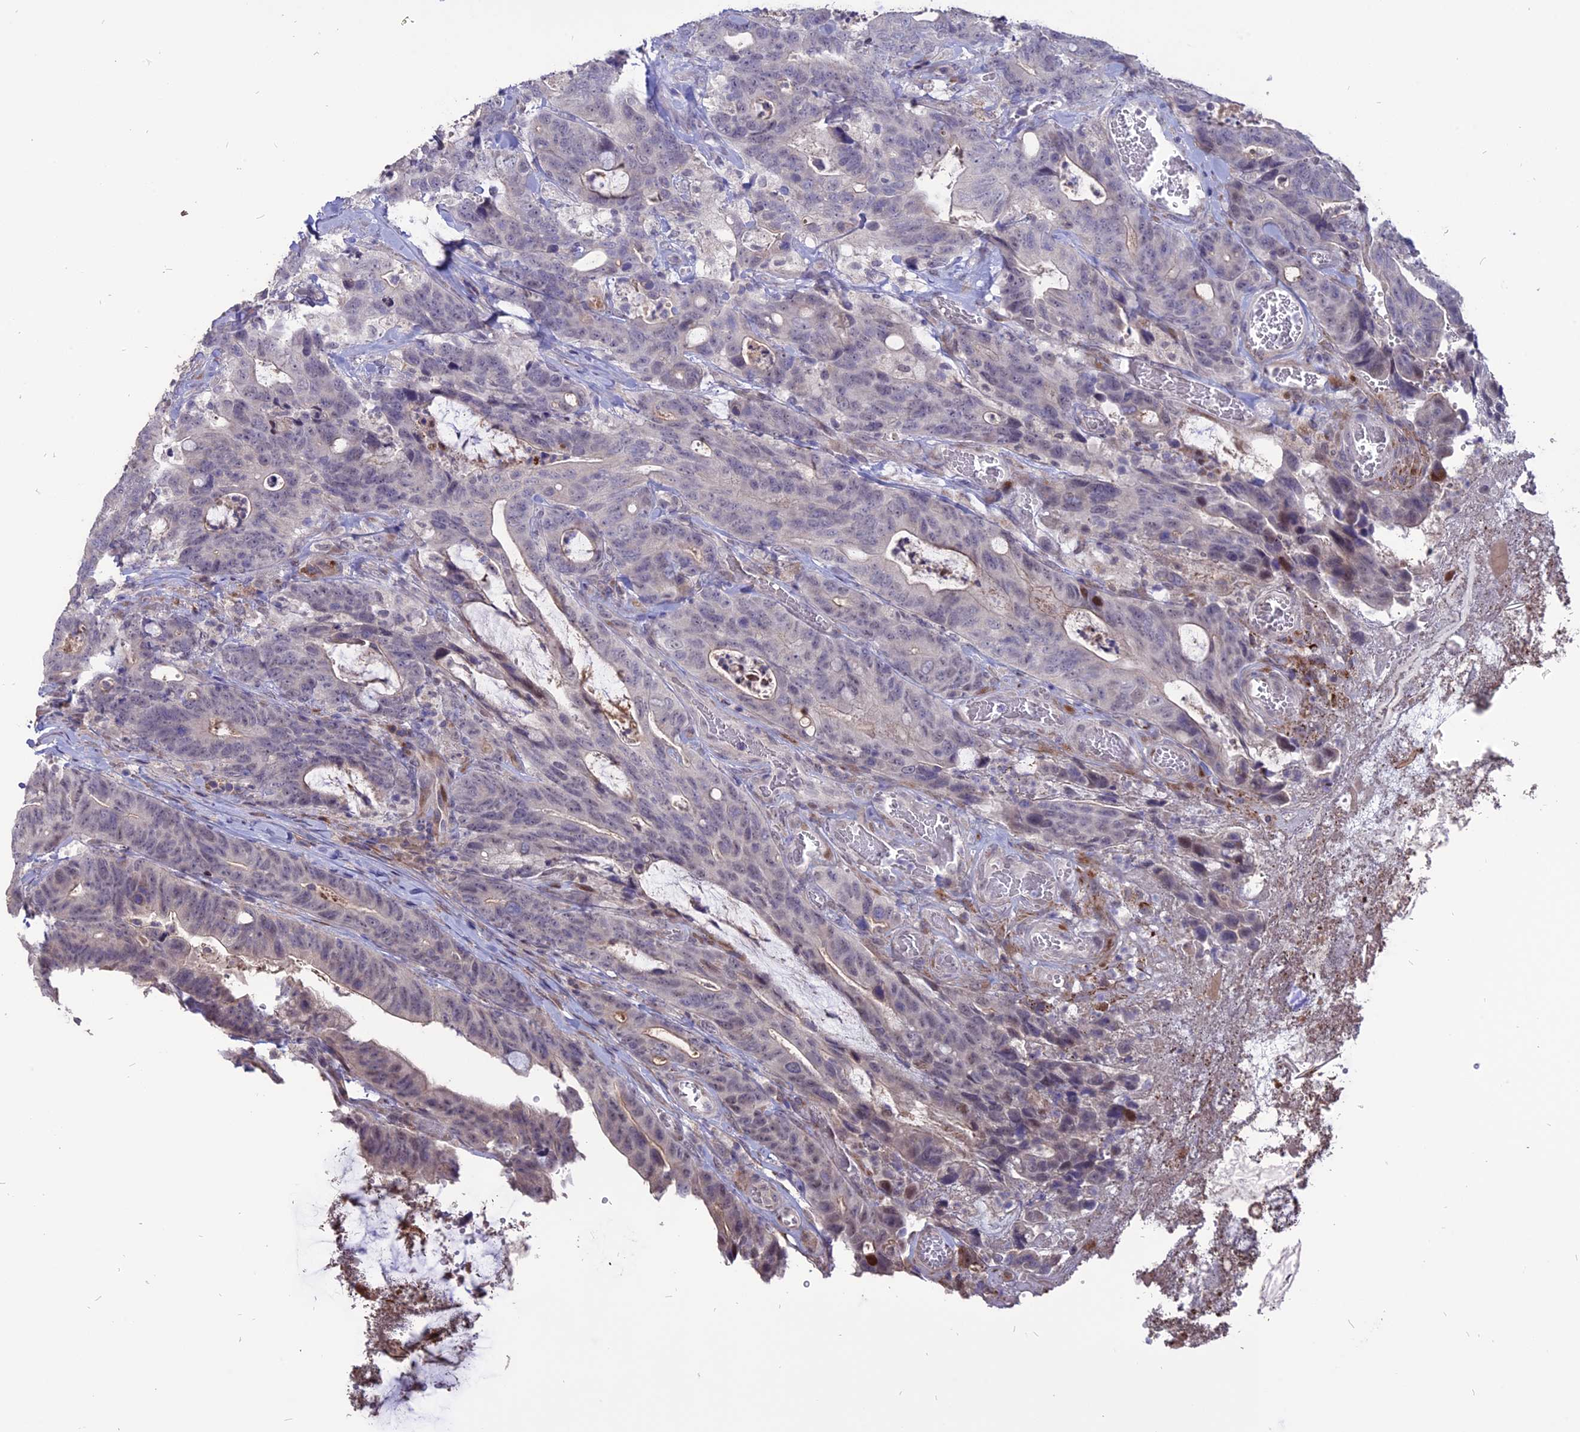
{"staining": {"intensity": "negative", "quantity": "none", "location": "none"}, "tissue": "colorectal cancer", "cell_type": "Tumor cells", "image_type": "cancer", "snomed": [{"axis": "morphology", "description": "Adenocarcinoma, NOS"}, {"axis": "topography", "description": "Colon"}], "caption": "Histopathology image shows no protein staining in tumor cells of colorectal cancer tissue.", "gene": "TMEM263", "patient": {"sex": "female", "age": 82}}